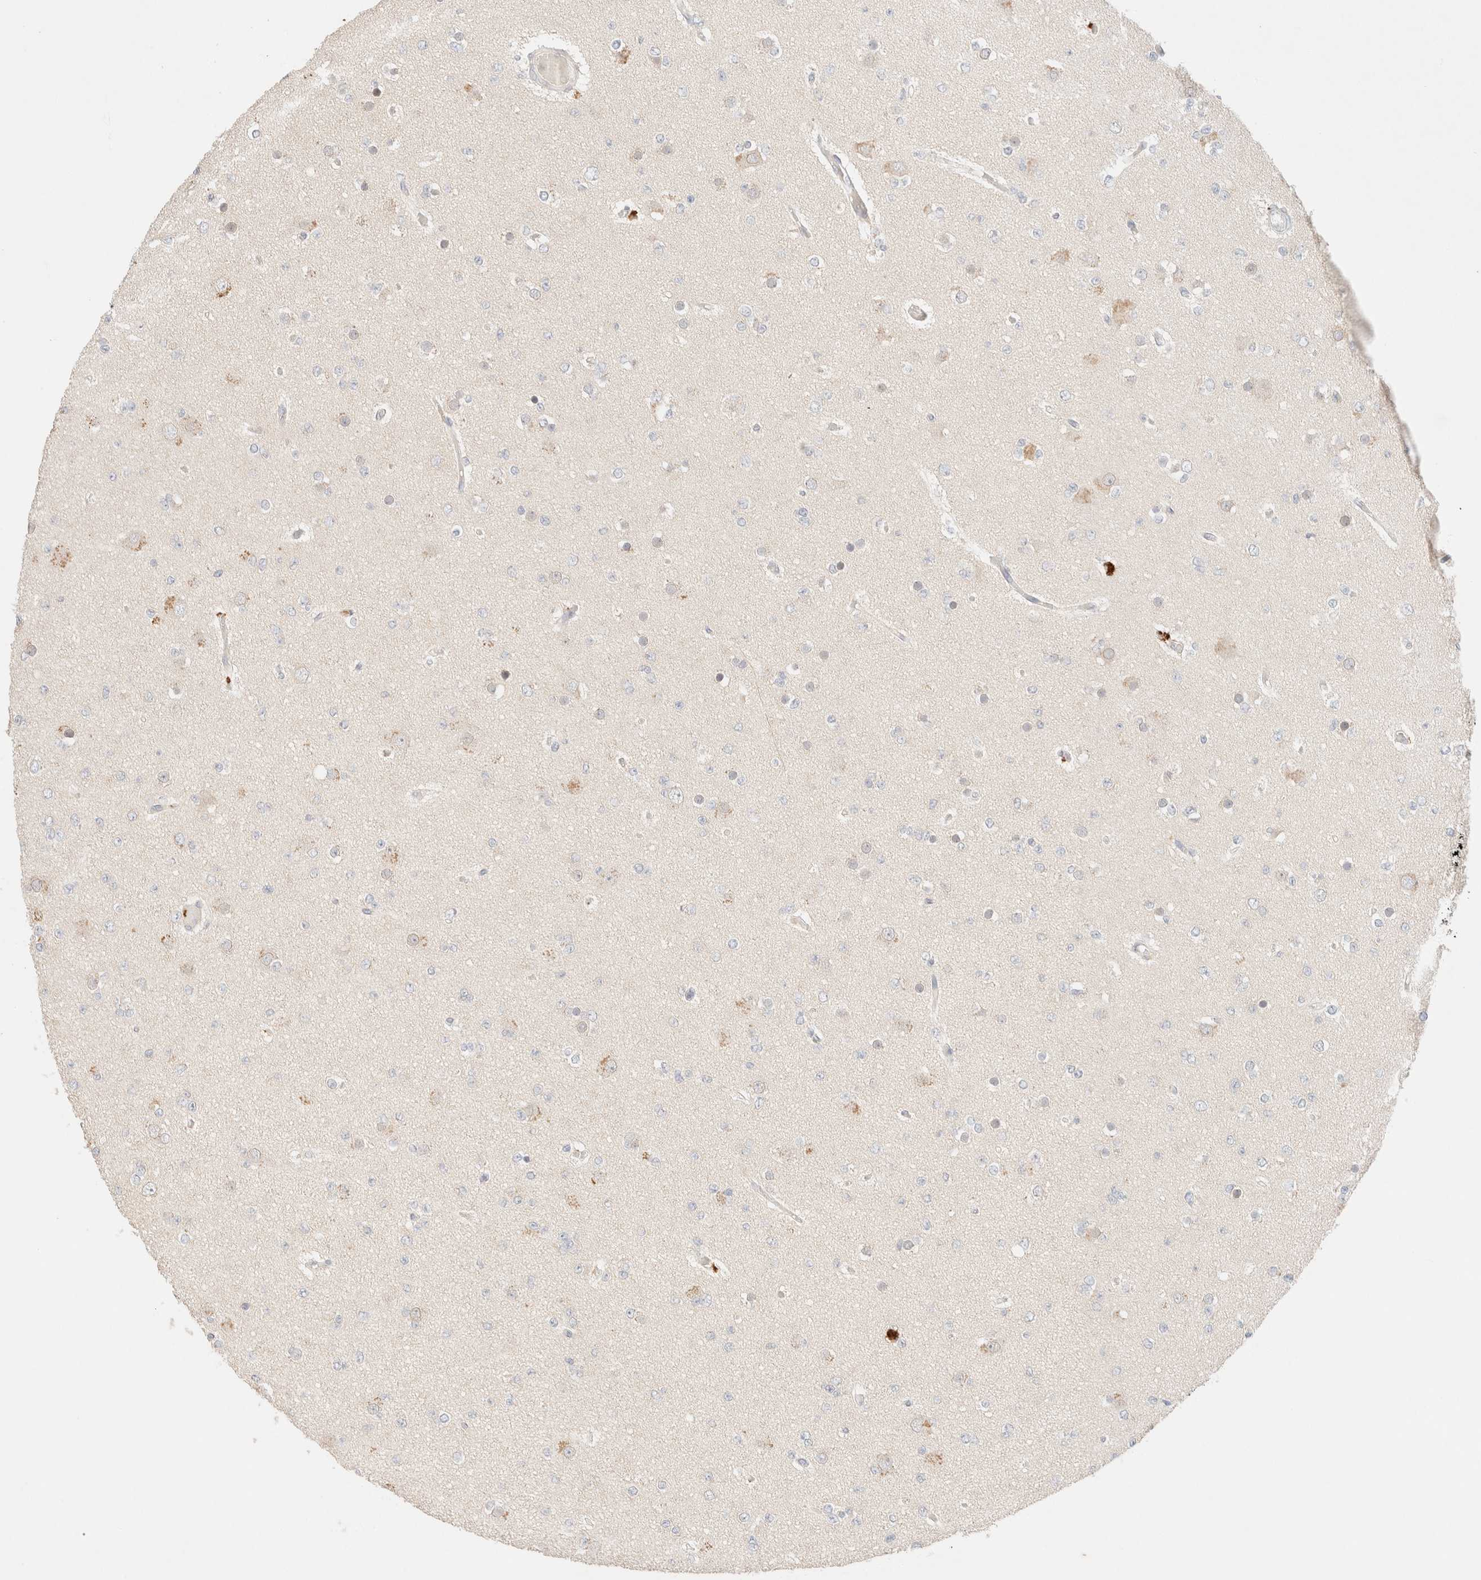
{"staining": {"intensity": "negative", "quantity": "none", "location": "none"}, "tissue": "glioma", "cell_type": "Tumor cells", "image_type": "cancer", "snomed": [{"axis": "morphology", "description": "Glioma, malignant, Low grade"}, {"axis": "topography", "description": "Brain"}], "caption": "Immunohistochemistry (IHC) of human glioma exhibits no positivity in tumor cells.", "gene": "SARM1", "patient": {"sex": "female", "age": 22}}